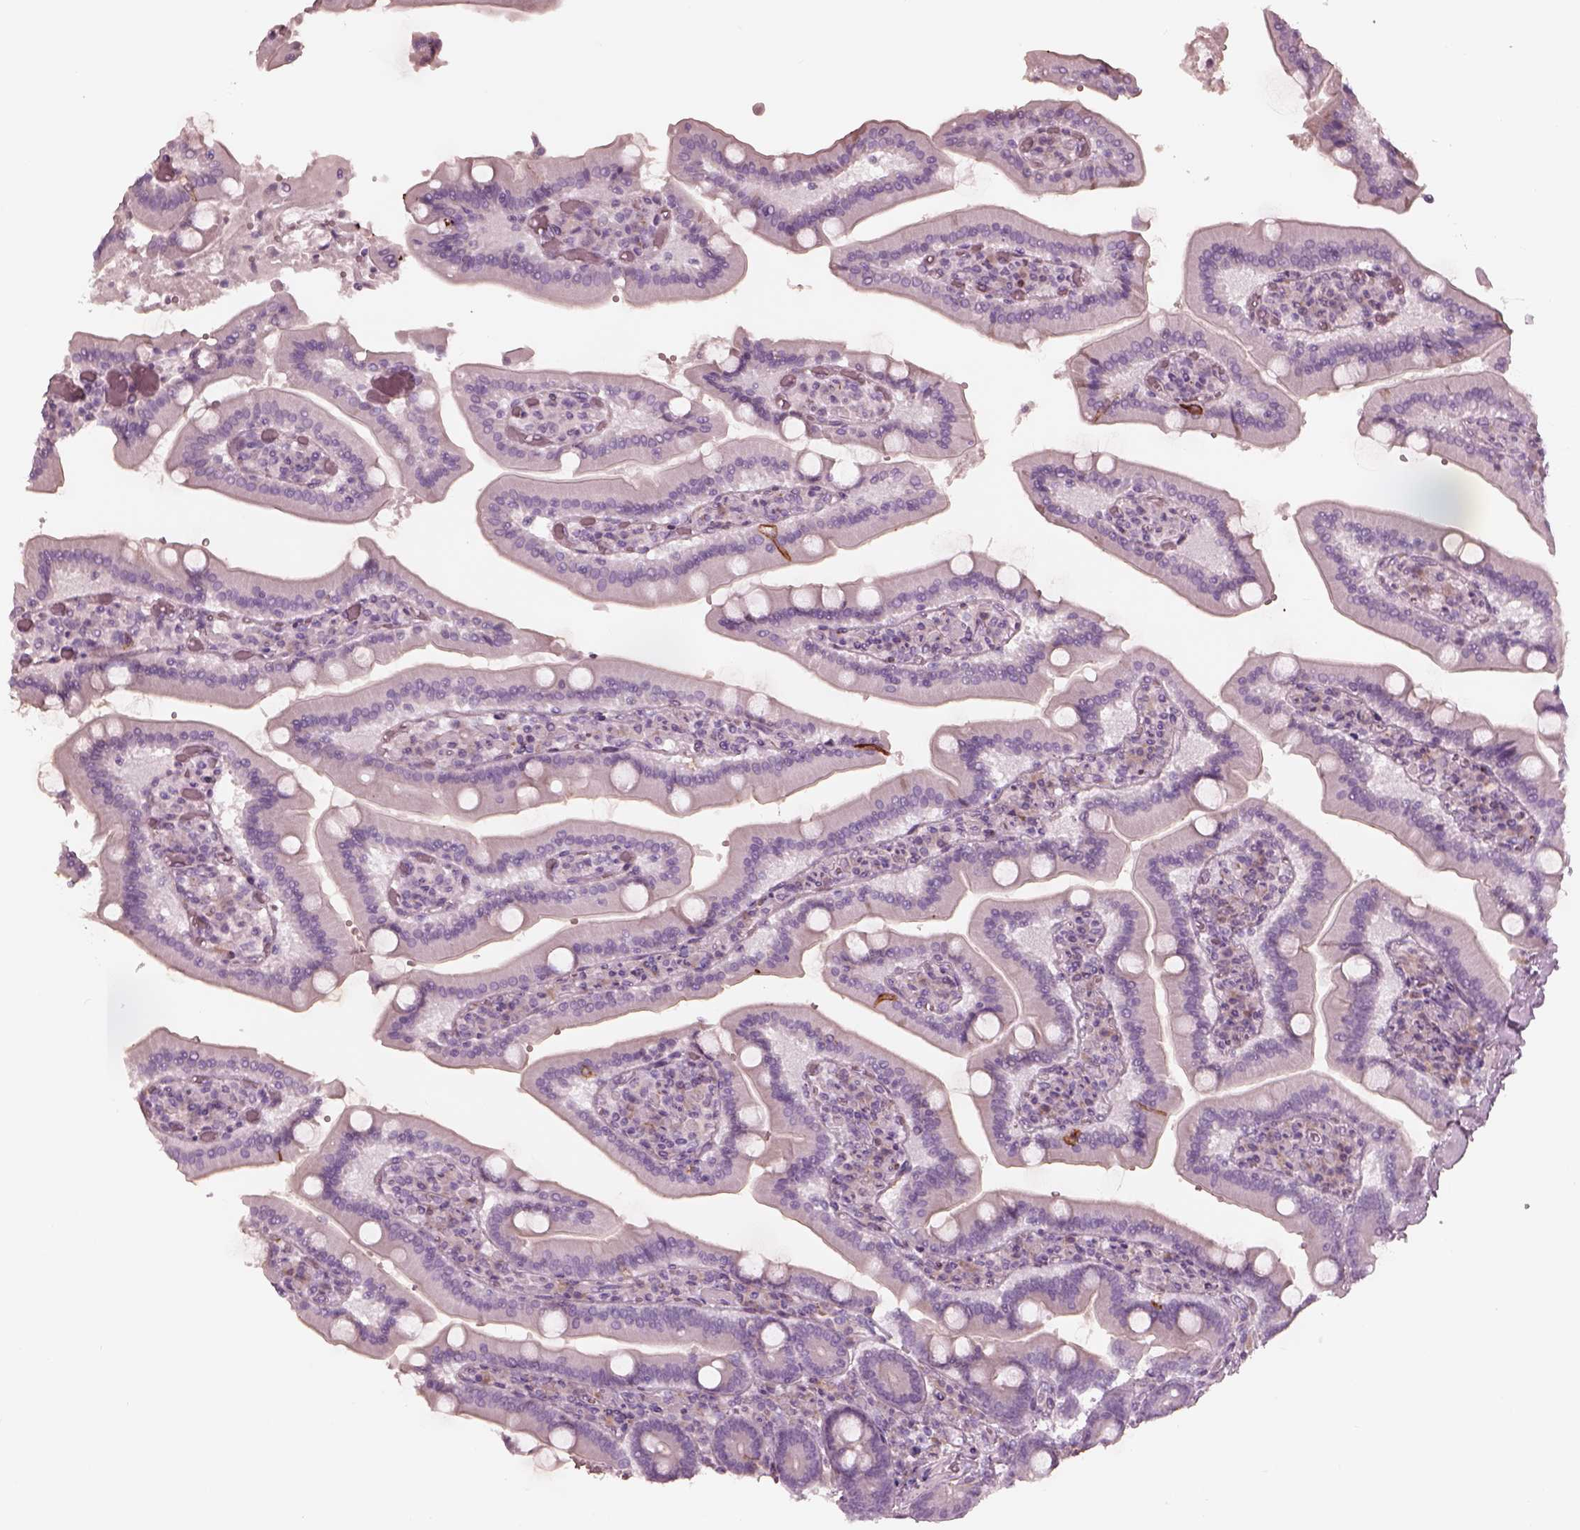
{"staining": {"intensity": "negative", "quantity": "none", "location": "none"}, "tissue": "duodenum", "cell_type": "Glandular cells", "image_type": "normal", "snomed": [{"axis": "morphology", "description": "Normal tissue, NOS"}, {"axis": "topography", "description": "Duodenum"}], "caption": "There is no significant expression in glandular cells of duodenum. Nuclei are stained in blue.", "gene": "CADM2", "patient": {"sex": "female", "age": 62}}